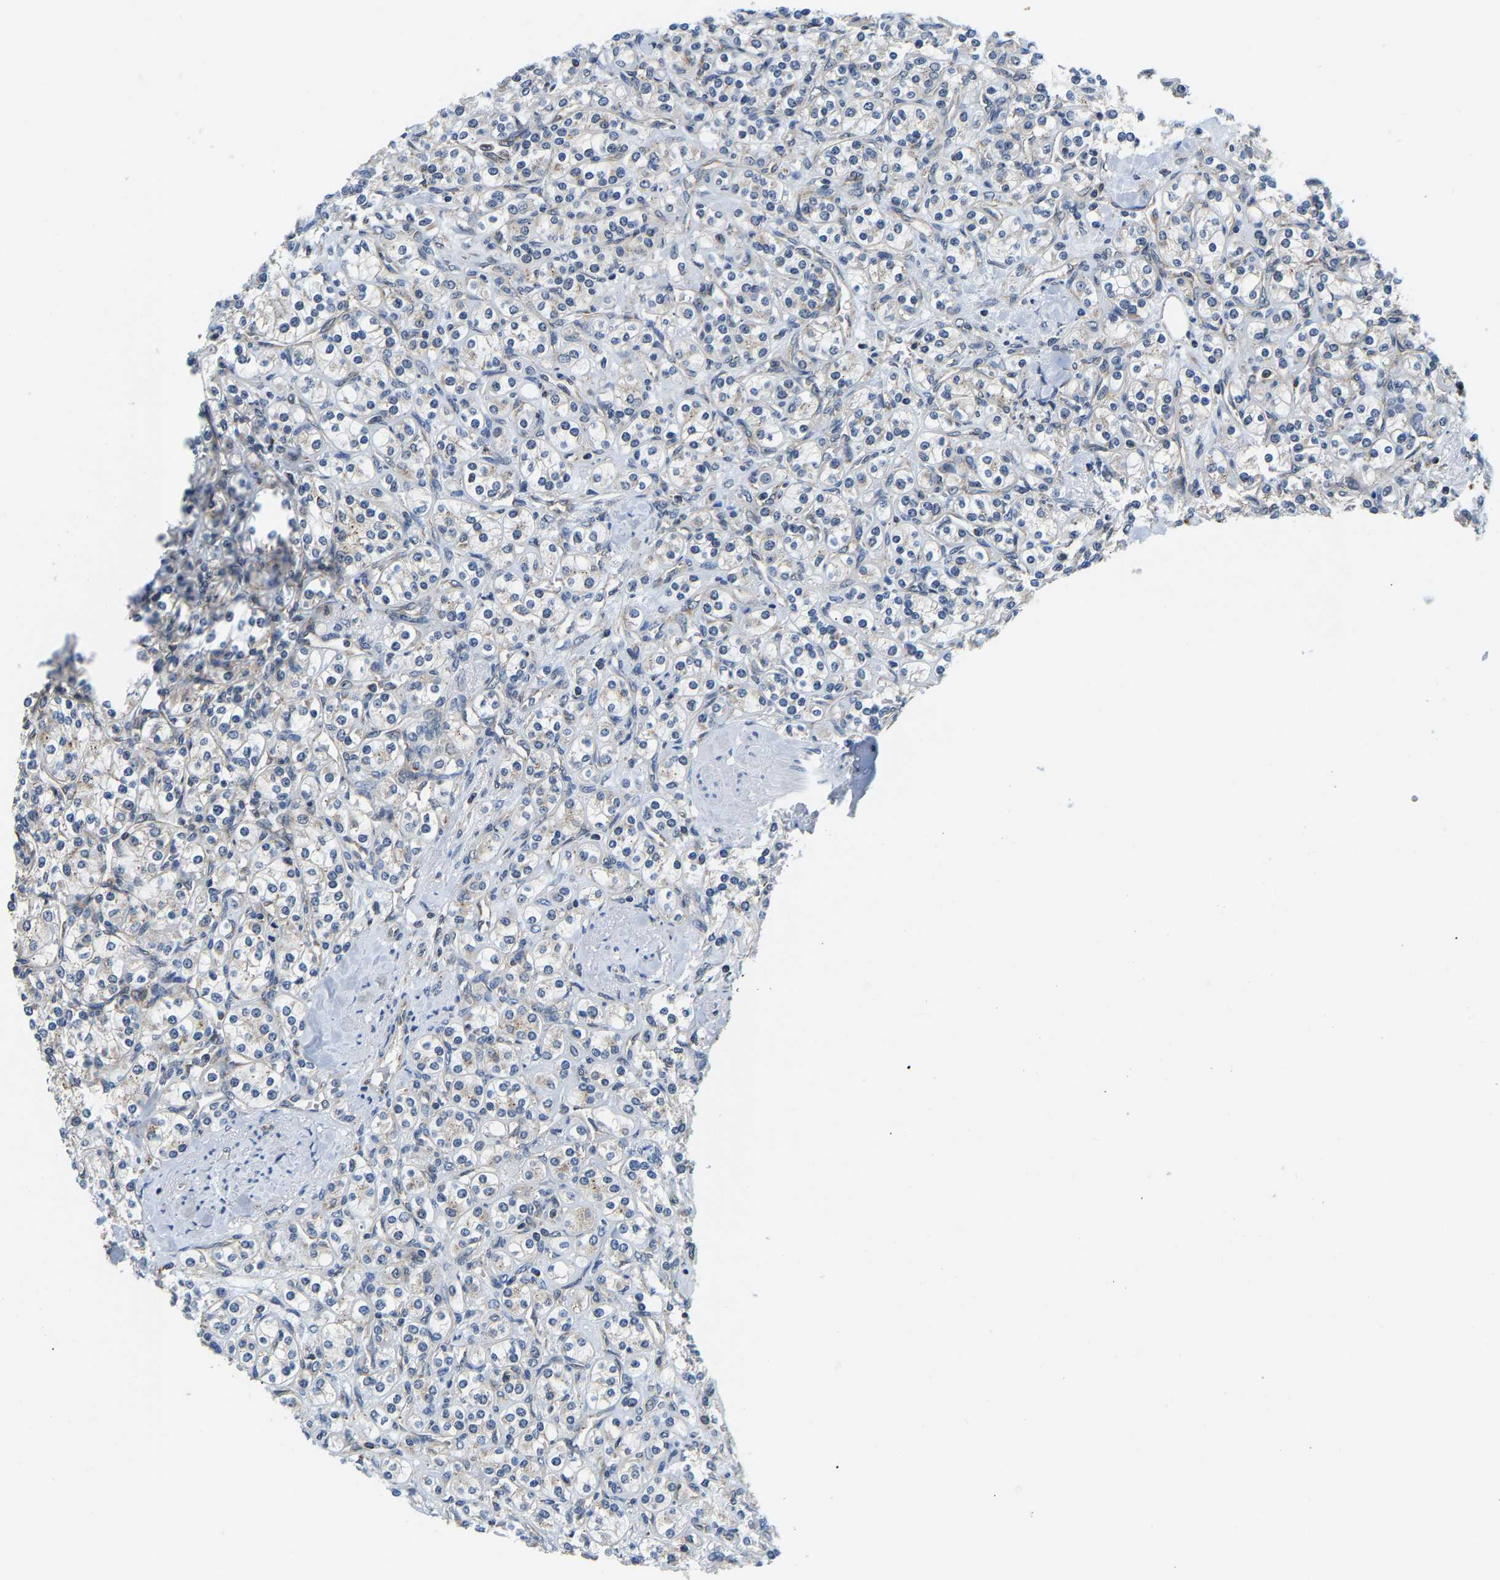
{"staining": {"intensity": "negative", "quantity": "none", "location": "none"}, "tissue": "renal cancer", "cell_type": "Tumor cells", "image_type": "cancer", "snomed": [{"axis": "morphology", "description": "Adenocarcinoma, NOS"}, {"axis": "topography", "description": "Kidney"}], "caption": "Protein analysis of renal cancer shows no significant staining in tumor cells.", "gene": "GIMAP7", "patient": {"sex": "male", "age": 77}}